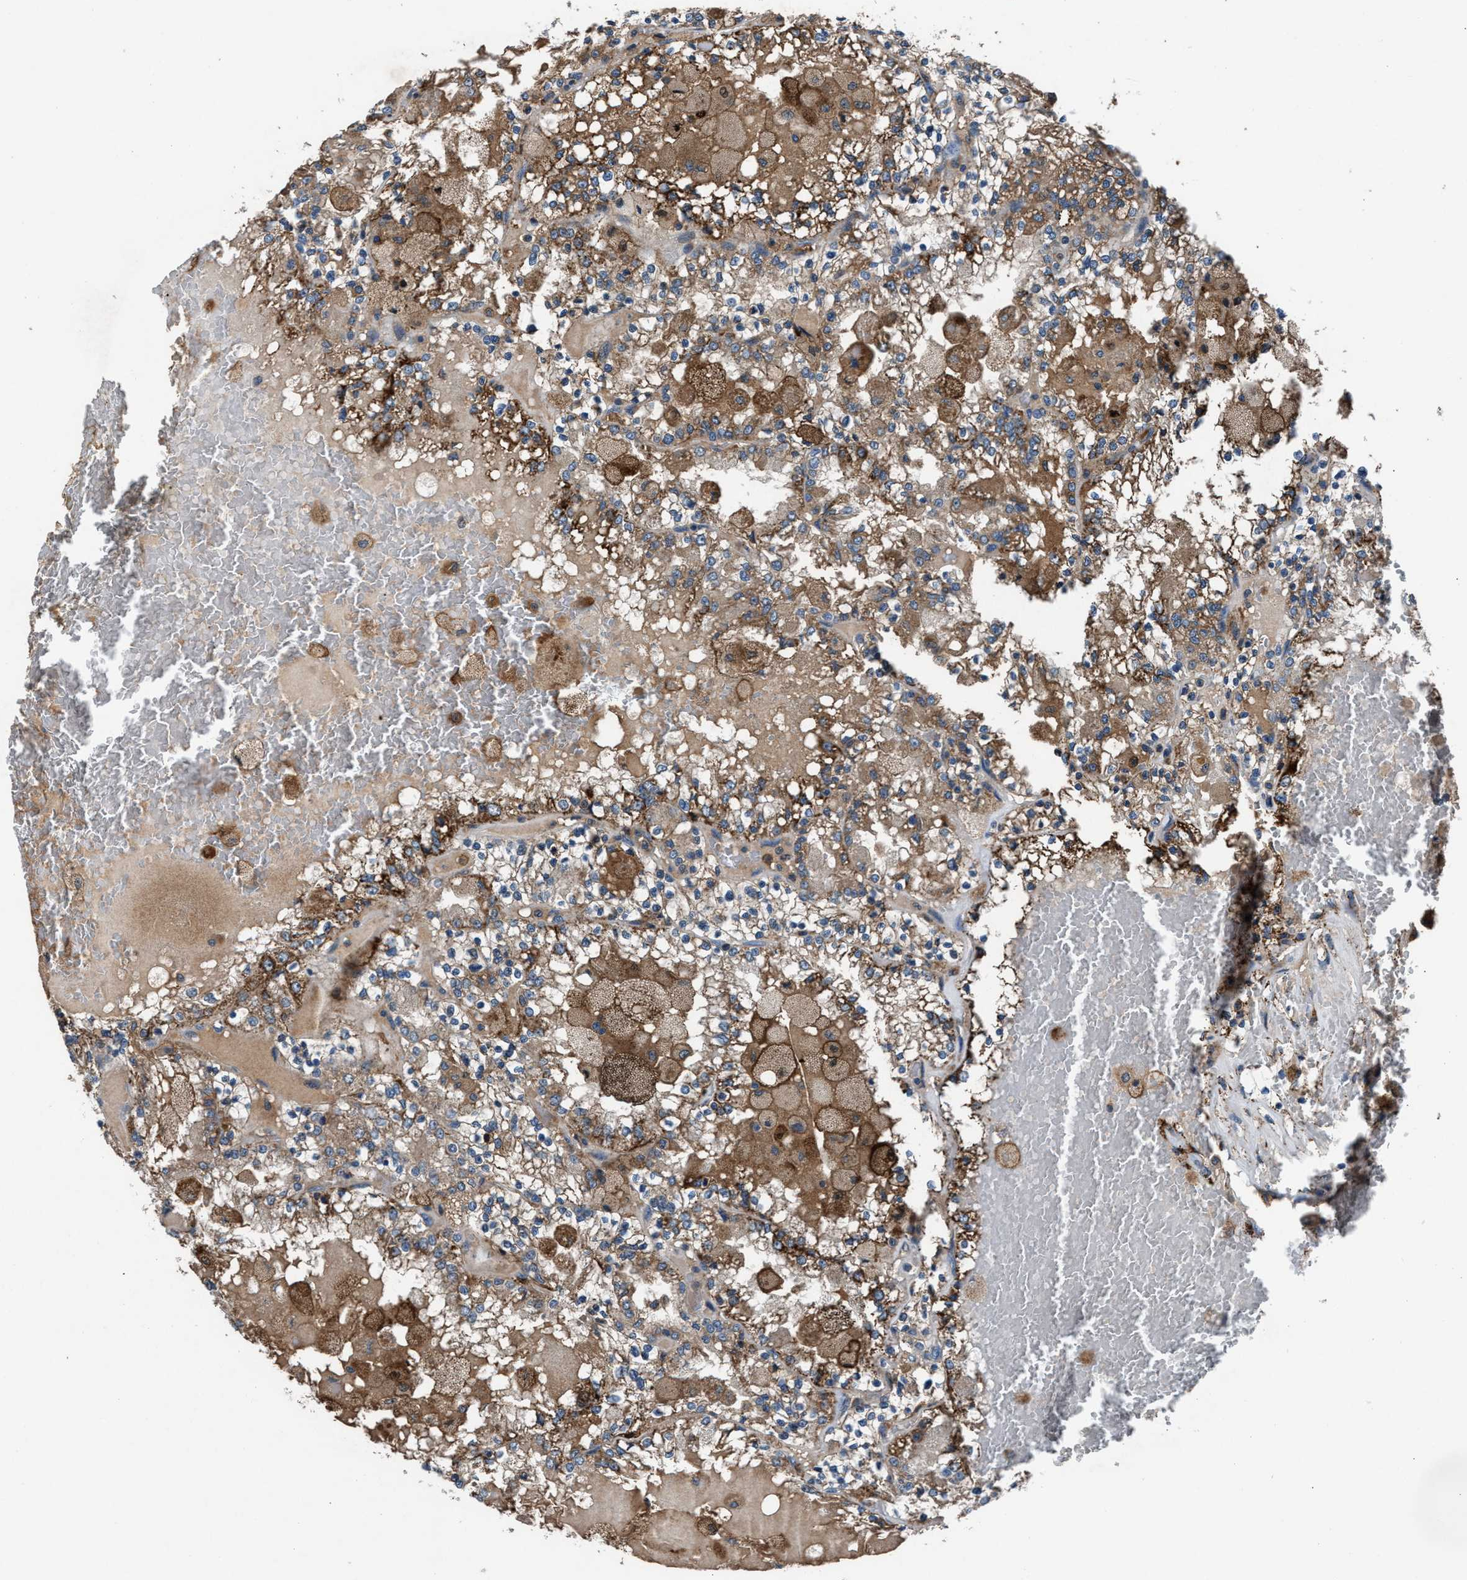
{"staining": {"intensity": "moderate", "quantity": ">75%", "location": "cytoplasmic/membranous"}, "tissue": "renal cancer", "cell_type": "Tumor cells", "image_type": "cancer", "snomed": [{"axis": "morphology", "description": "Adenocarcinoma, NOS"}, {"axis": "topography", "description": "Kidney"}], "caption": "Renal cancer (adenocarcinoma) was stained to show a protein in brown. There is medium levels of moderate cytoplasmic/membranous staining in approximately >75% of tumor cells.", "gene": "FAM221A", "patient": {"sex": "female", "age": 56}}